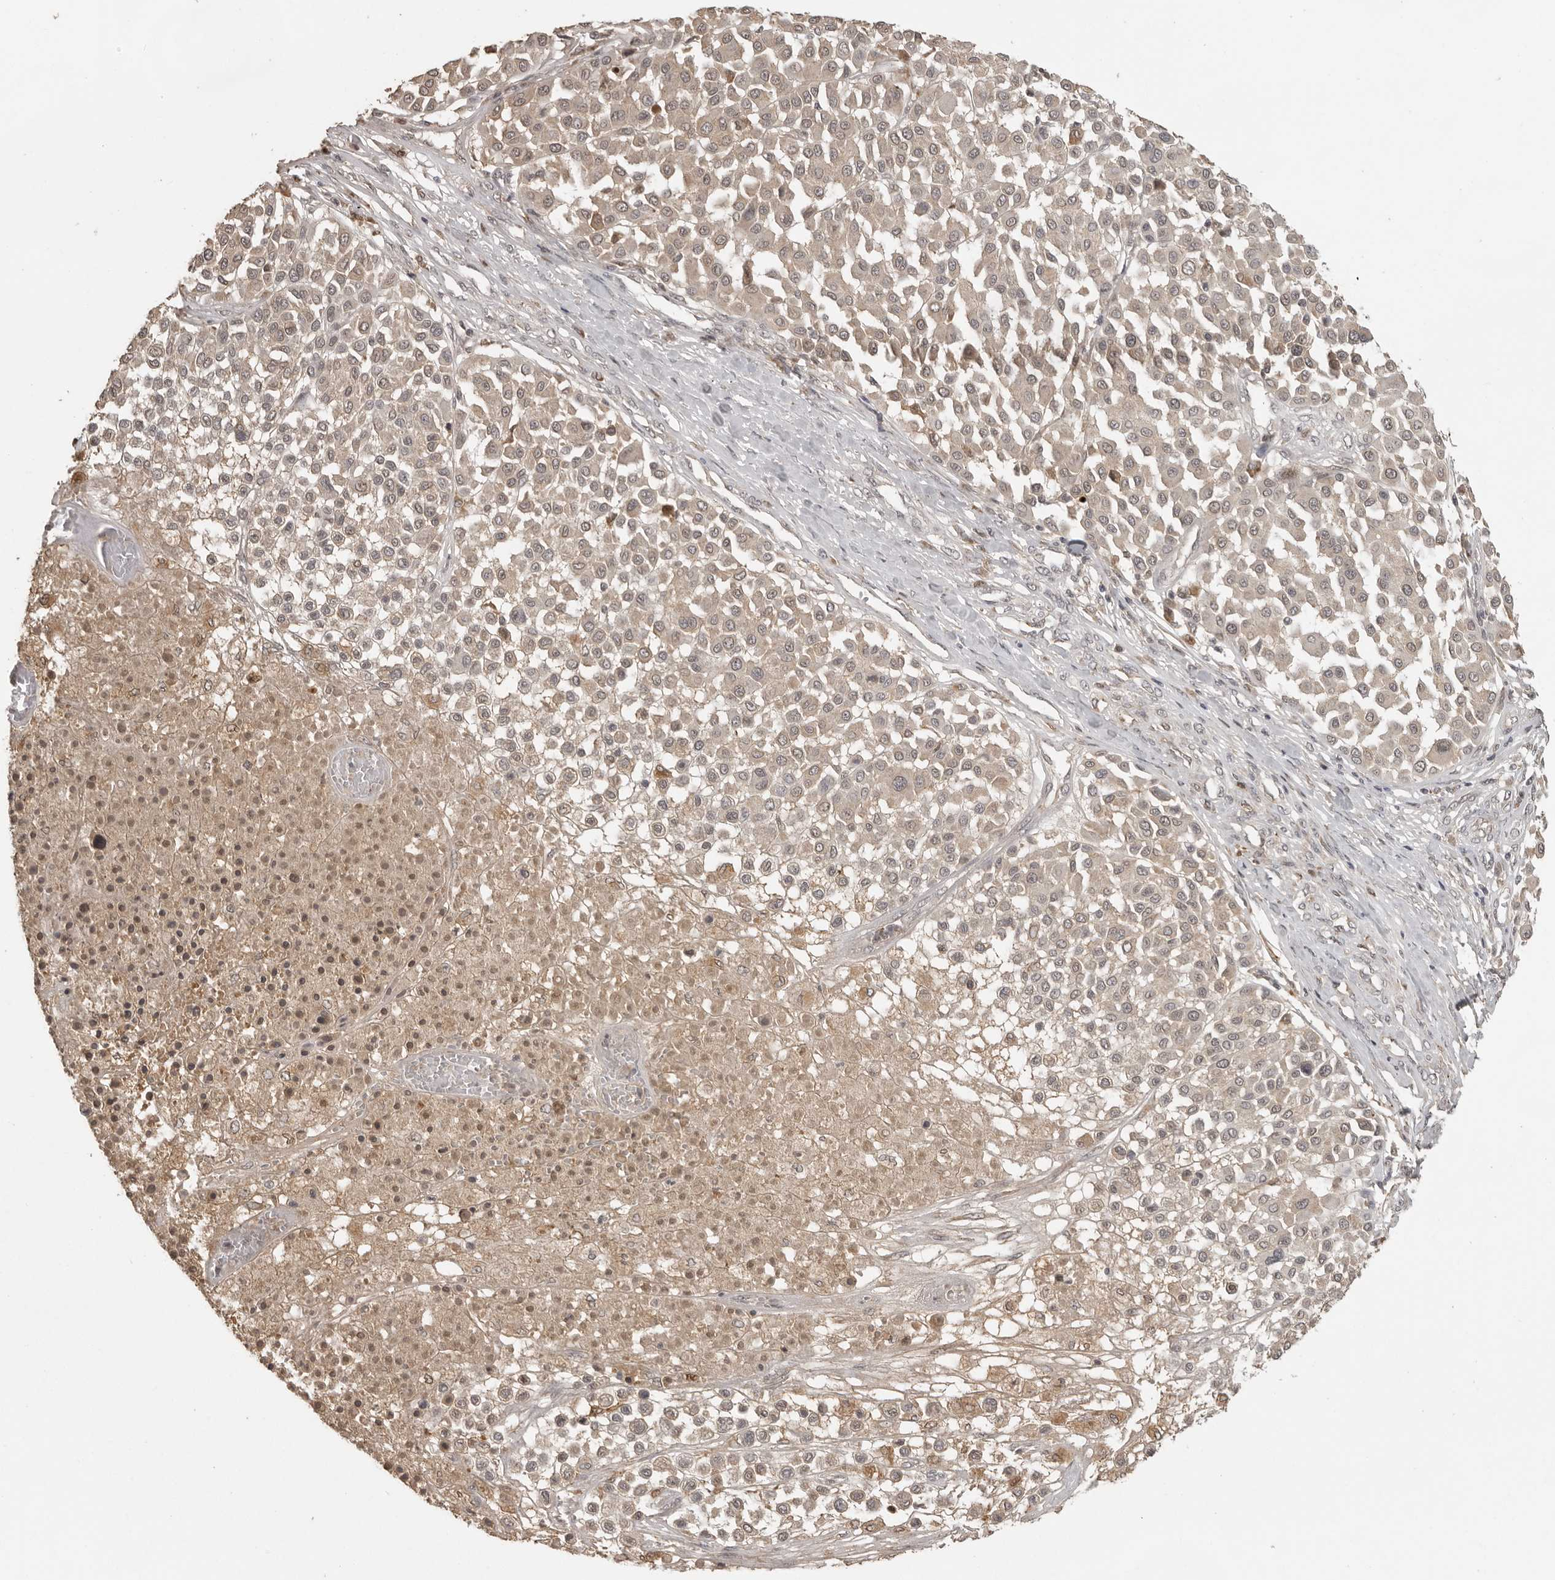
{"staining": {"intensity": "weak", "quantity": "<25%", "location": "cytoplasmic/membranous"}, "tissue": "melanoma", "cell_type": "Tumor cells", "image_type": "cancer", "snomed": [{"axis": "morphology", "description": "Malignant melanoma, Metastatic site"}, {"axis": "topography", "description": "Soft tissue"}], "caption": "Melanoma was stained to show a protein in brown. There is no significant expression in tumor cells. (Stains: DAB IHC with hematoxylin counter stain, Microscopy: brightfield microscopy at high magnification).", "gene": "CTF1", "patient": {"sex": "male", "age": 41}}